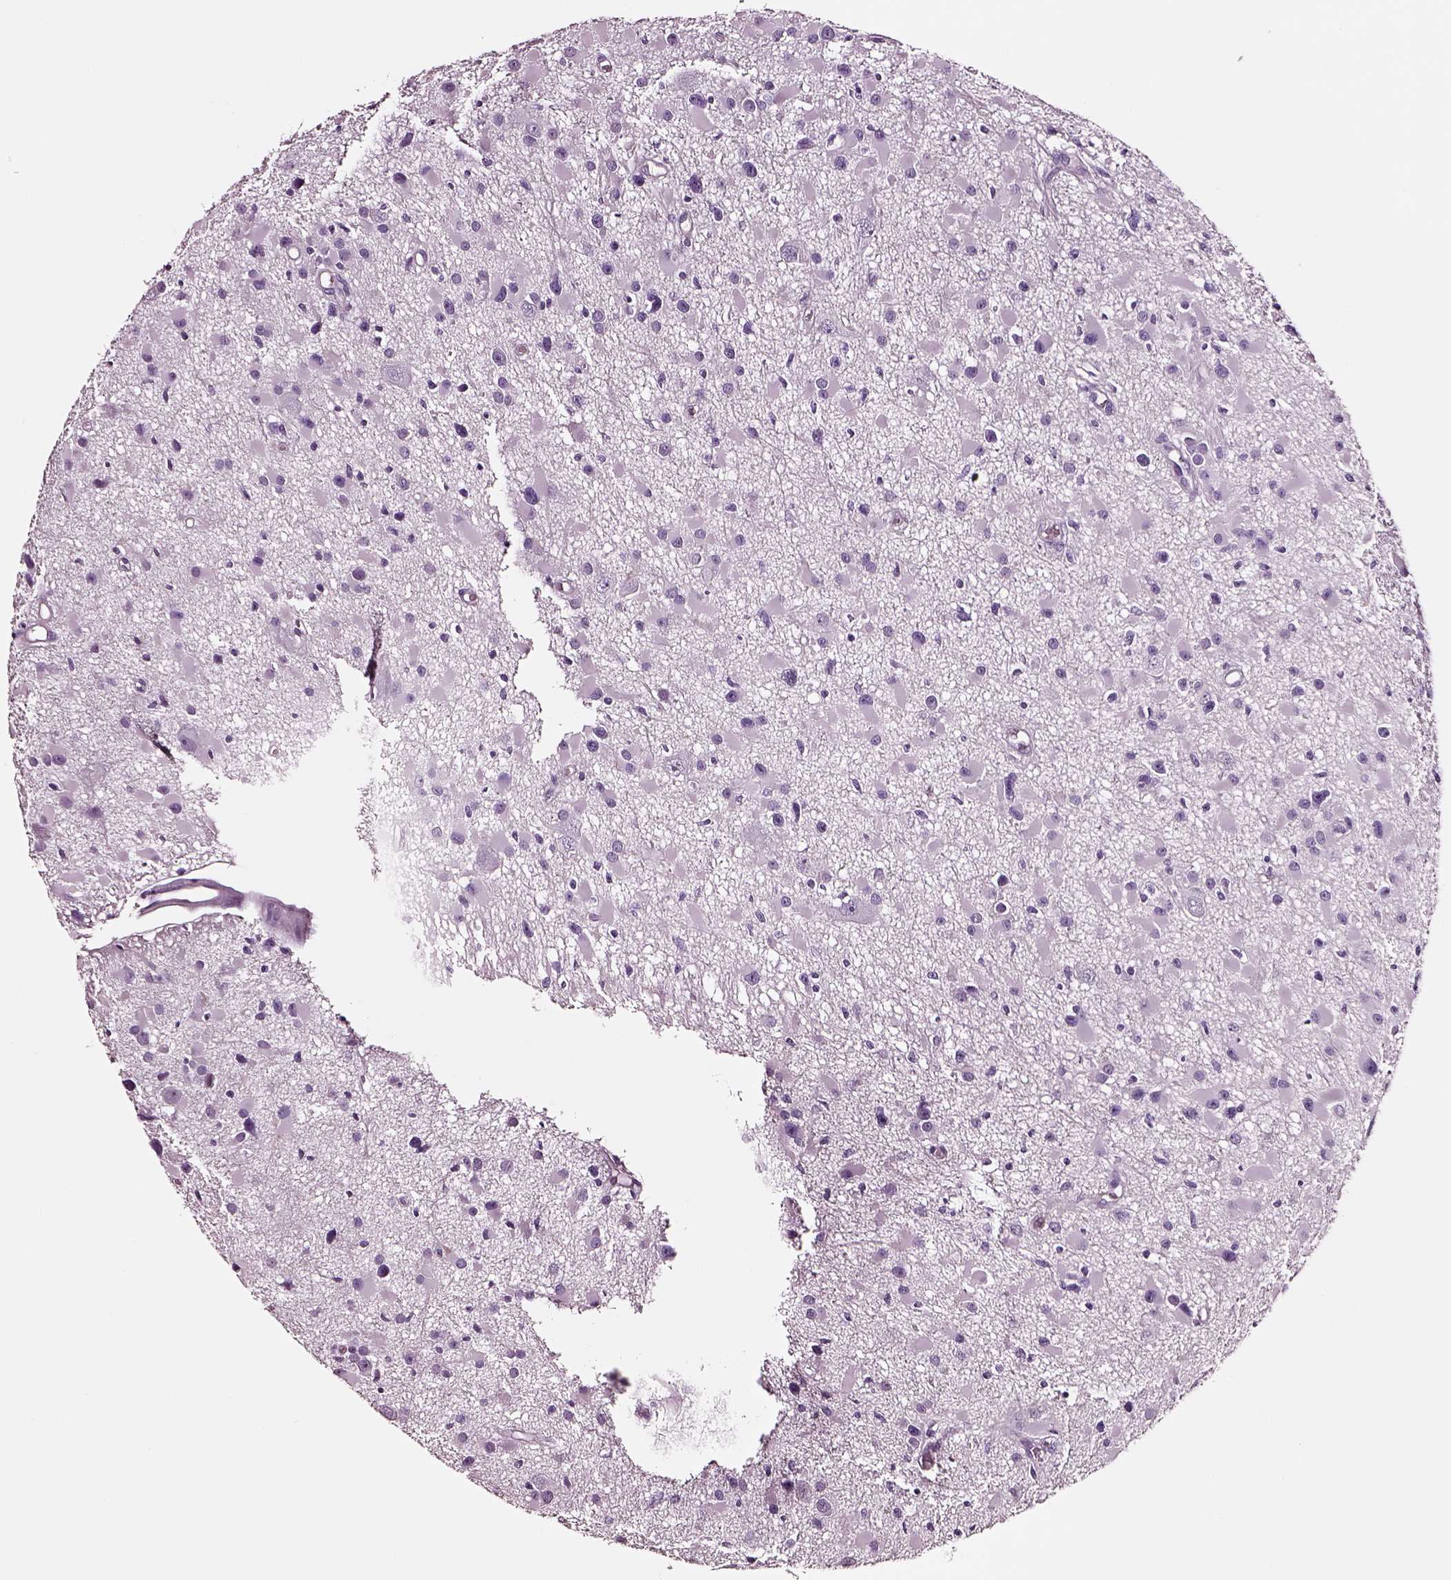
{"staining": {"intensity": "negative", "quantity": "none", "location": "none"}, "tissue": "glioma", "cell_type": "Tumor cells", "image_type": "cancer", "snomed": [{"axis": "morphology", "description": "Glioma, malignant, High grade"}, {"axis": "topography", "description": "Brain"}], "caption": "This is an immunohistochemistry image of human malignant glioma (high-grade). There is no expression in tumor cells.", "gene": "DPEP1", "patient": {"sex": "male", "age": 54}}